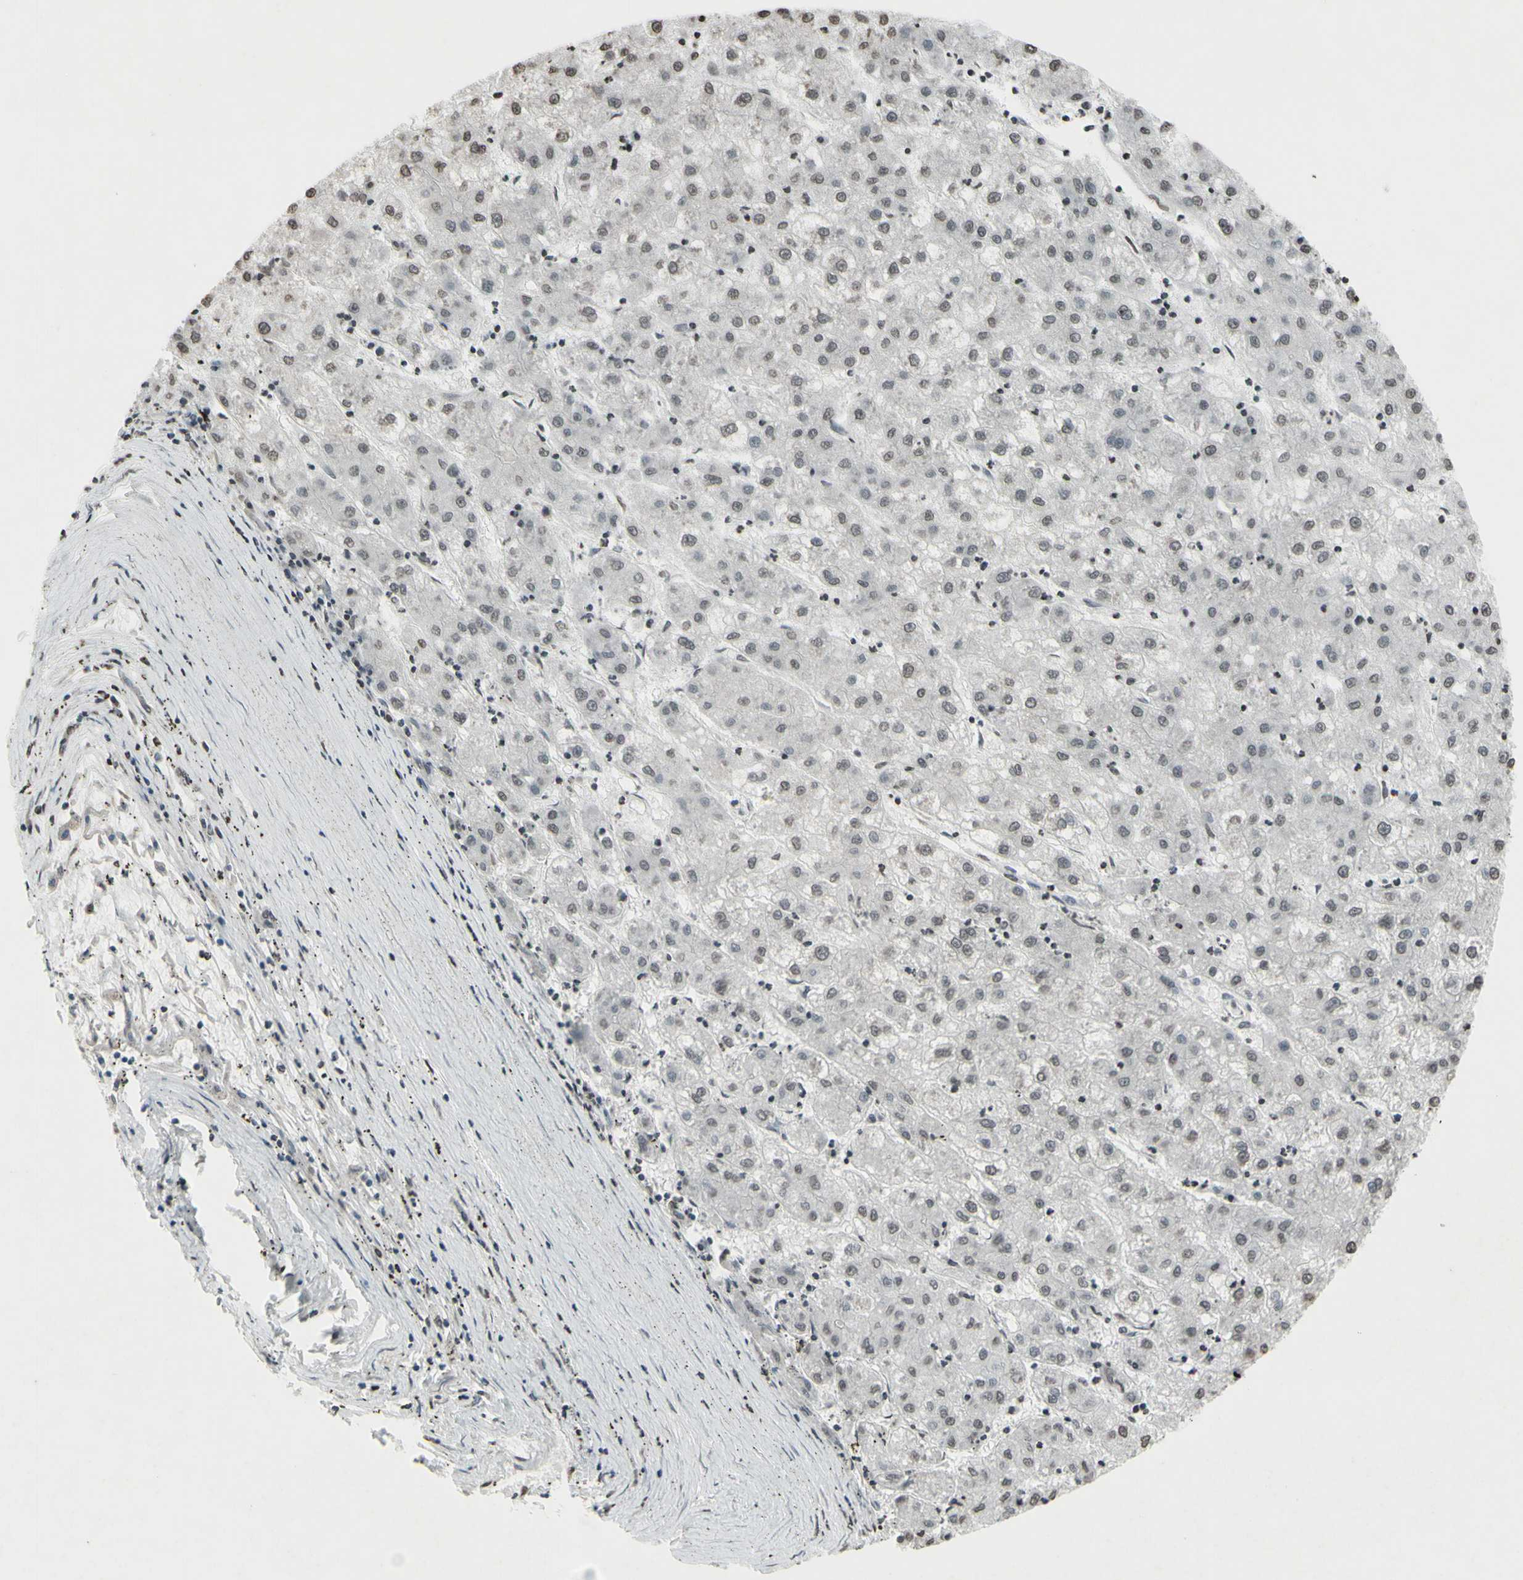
{"staining": {"intensity": "negative", "quantity": "none", "location": "none"}, "tissue": "liver cancer", "cell_type": "Tumor cells", "image_type": "cancer", "snomed": [{"axis": "morphology", "description": "Carcinoma, Hepatocellular, NOS"}, {"axis": "topography", "description": "Liver"}], "caption": "Immunohistochemical staining of human liver hepatocellular carcinoma exhibits no significant expression in tumor cells.", "gene": "CD79B", "patient": {"sex": "male", "age": 72}}